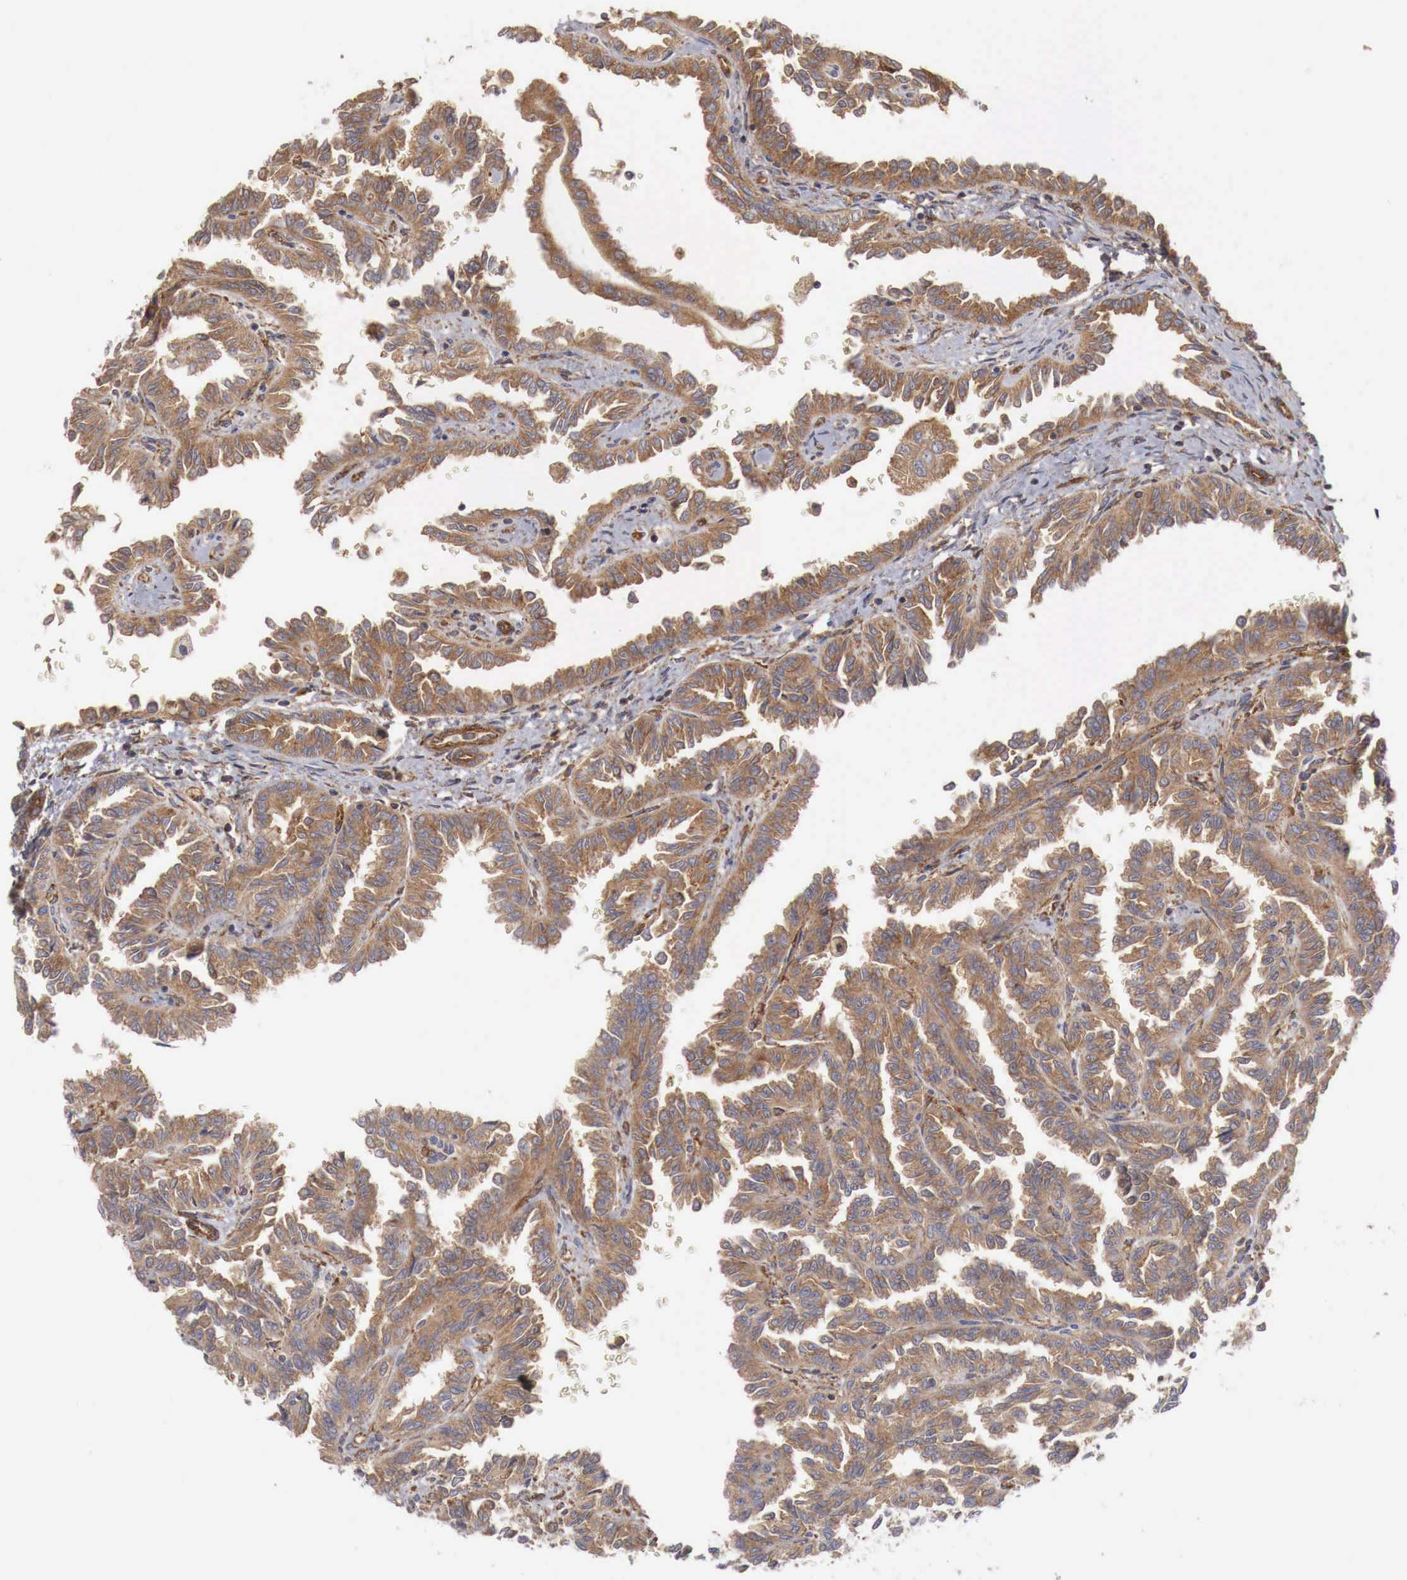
{"staining": {"intensity": "moderate", "quantity": ">75%", "location": "cytoplasmic/membranous"}, "tissue": "renal cancer", "cell_type": "Tumor cells", "image_type": "cancer", "snomed": [{"axis": "morphology", "description": "Inflammation, NOS"}, {"axis": "morphology", "description": "Adenocarcinoma, NOS"}, {"axis": "topography", "description": "Kidney"}], "caption": "The image shows a brown stain indicating the presence of a protein in the cytoplasmic/membranous of tumor cells in renal cancer.", "gene": "ARMCX4", "patient": {"sex": "male", "age": 68}}